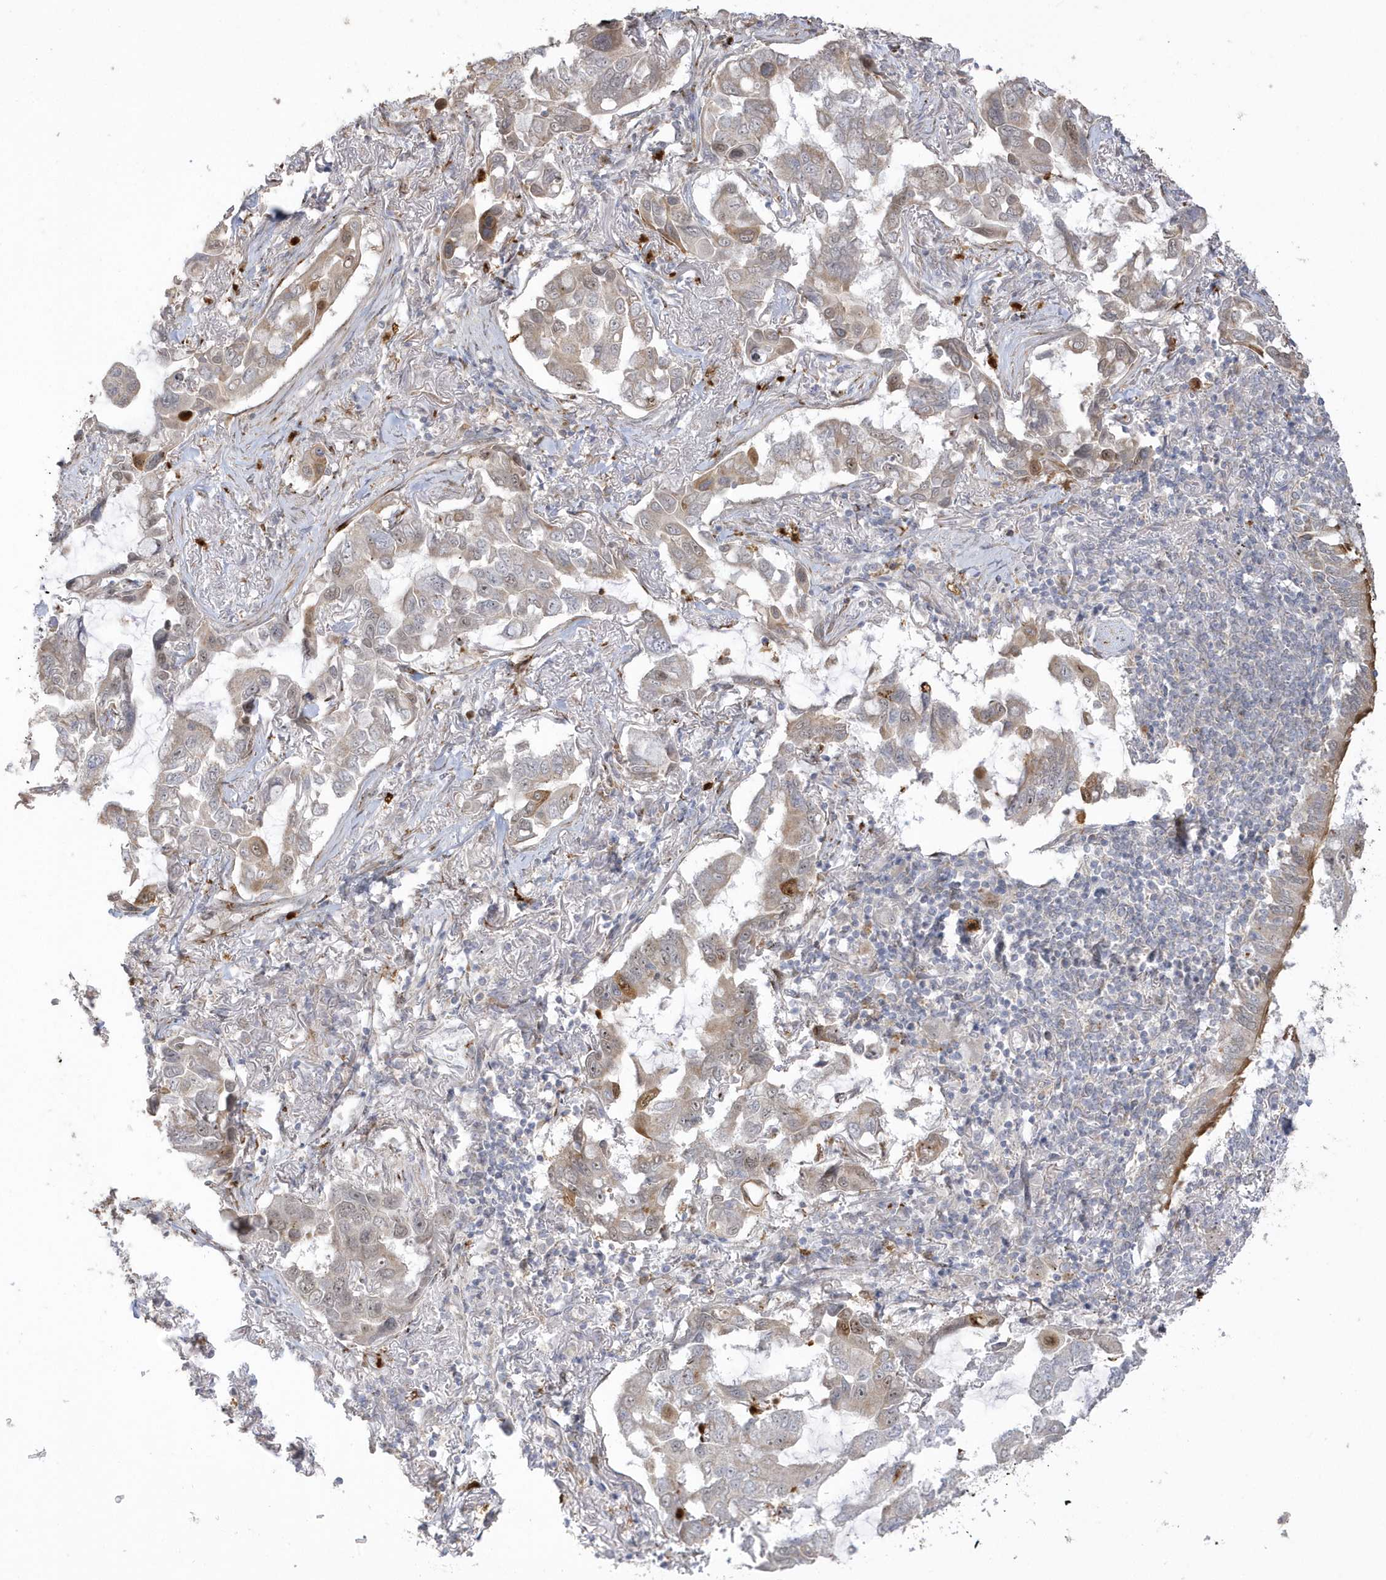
{"staining": {"intensity": "weak", "quantity": "<25%", "location": "cytoplasmic/membranous,nuclear"}, "tissue": "lung cancer", "cell_type": "Tumor cells", "image_type": "cancer", "snomed": [{"axis": "morphology", "description": "Adenocarcinoma, NOS"}, {"axis": "topography", "description": "Lung"}], "caption": "IHC of adenocarcinoma (lung) reveals no positivity in tumor cells.", "gene": "NAF1", "patient": {"sex": "male", "age": 64}}